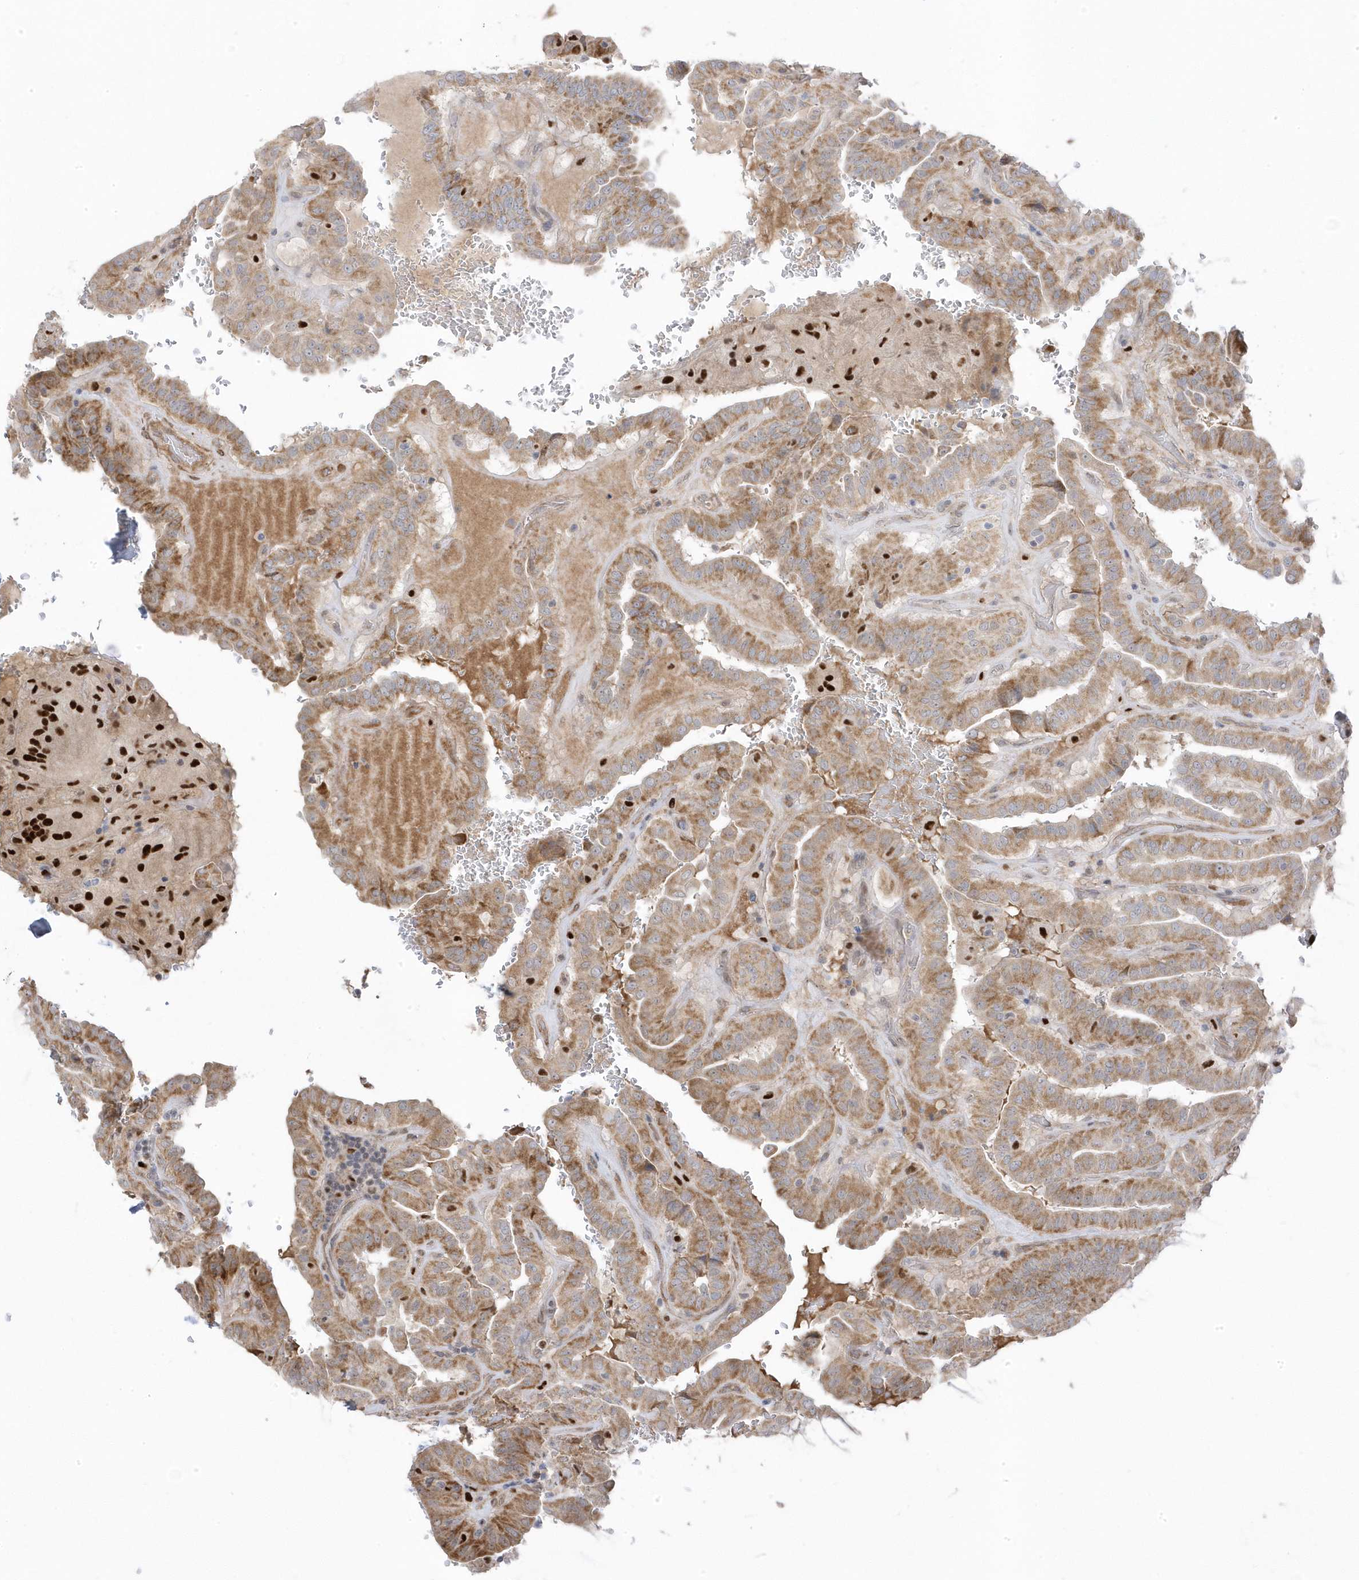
{"staining": {"intensity": "moderate", "quantity": ">75%", "location": "cytoplasmic/membranous"}, "tissue": "thyroid cancer", "cell_type": "Tumor cells", "image_type": "cancer", "snomed": [{"axis": "morphology", "description": "Papillary adenocarcinoma, NOS"}, {"axis": "topography", "description": "Thyroid gland"}], "caption": "Protein staining of thyroid papillary adenocarcinoma tissue reveals moderate cytoplasmic/membranous positivity in about >75% of tumor cells.", "gene": "GTPBP6", "patient": {"sex": "male", "age": 77}}